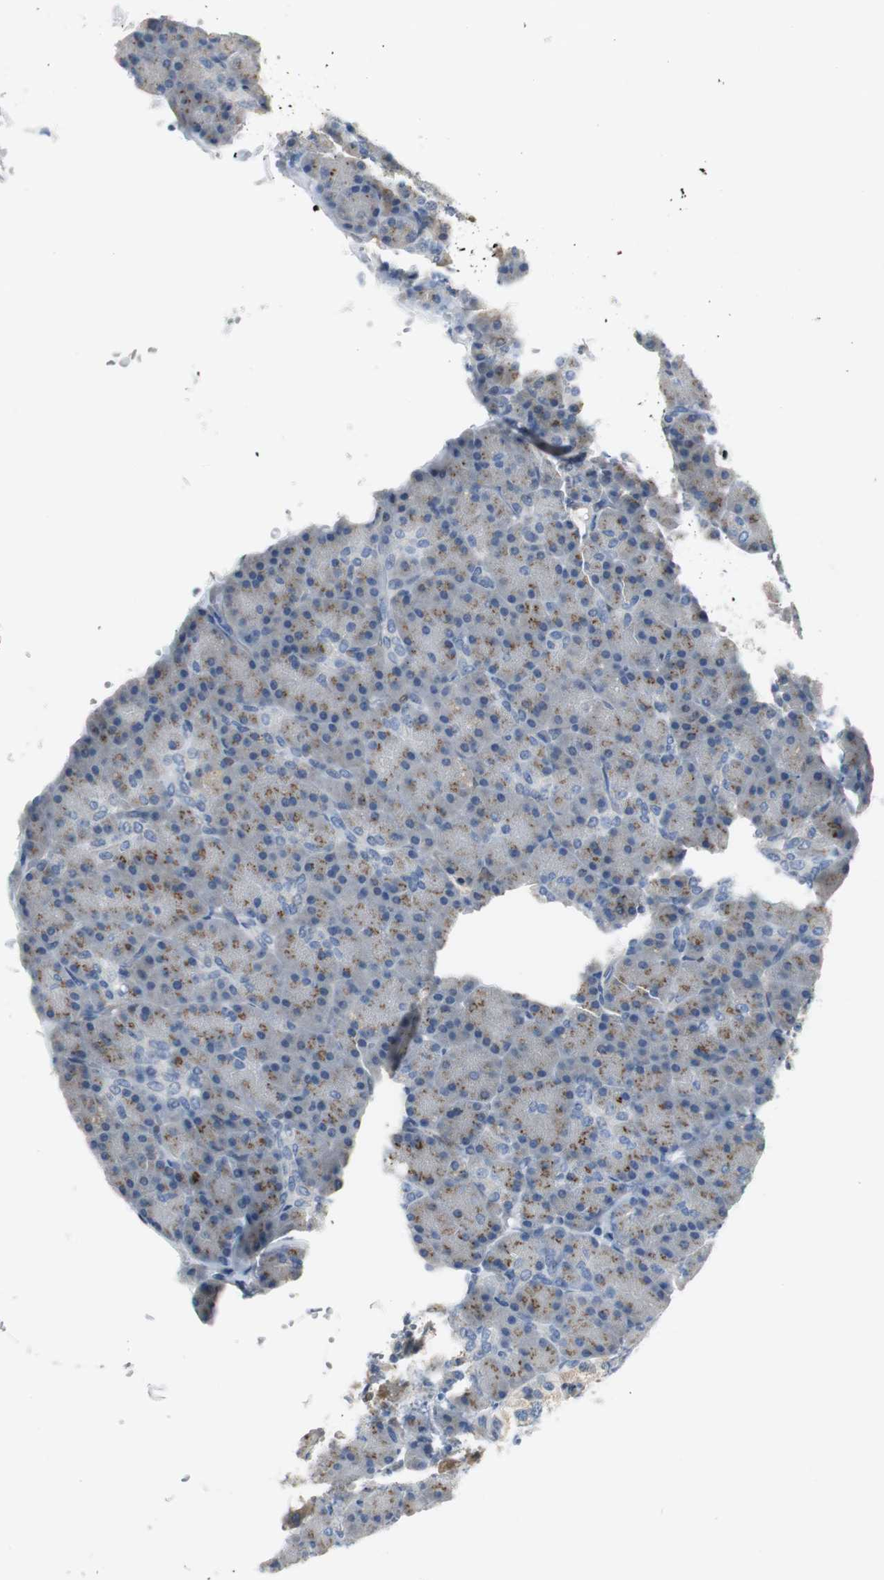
{"staining": {"intensity": "moderate", "quantity": "25%-75%", "location": "cytoplasmic/membranous"}, "tissue": "pancreas", "cell_type": "Exocrine glandular cells", "image_type": "normal", "snomed": [{"axis": "morphology", "description": "Normal tissue, NOS"}, {"axis": "topography", "description": "Pancreas"}], "caption": "Immunohistochemistry staining of normal pancreas, which displays medium levels of moderate cytoplasmic/membranous positivity in approximately 25%-75% of exocrine glandular cells indicating moderate cytoplasmic/membranous protein expression. The staining was performed using DAB (3,3'-diaminobenzidine) (brown) for protein detection and nuclei were counterstained in hematoxylin (blue).", "gene": "FHL2", "patient": {"sex": "female", "age": 43}}